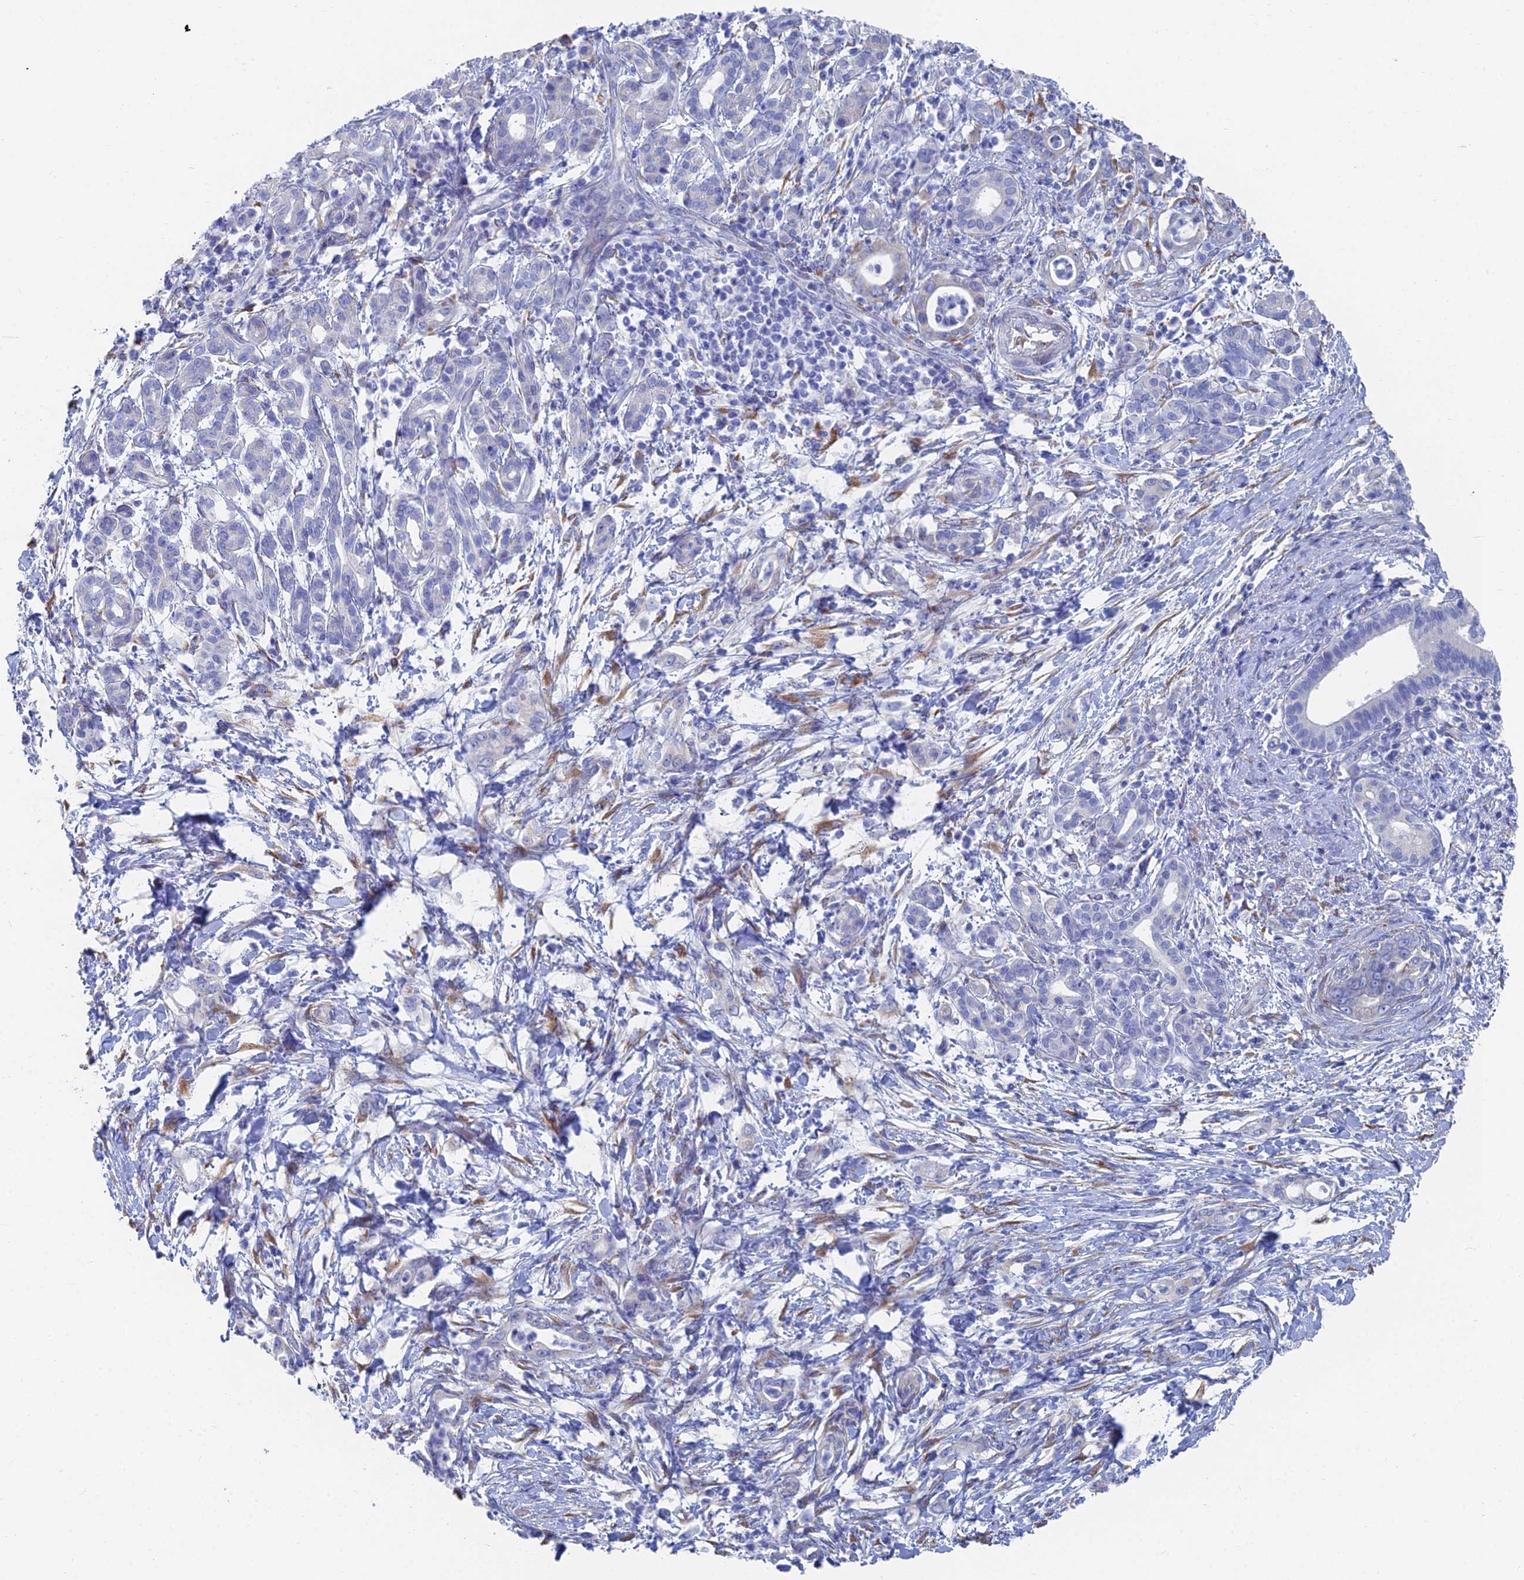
{"staining": {"intensity": "negative", "quantity": "none", "location": "none"}, "tissue": "pancreatic cancer", "cell_type": "Tumor cells", "image_type": "cancer", "snomed": [{"axis": "morphology", "description": "Normal tissue, NOS"}, {"axis": "morphology", "description": "Adenocarcinoma, NOS"}, {"axis": "topography", "description": "Pancreas"}], "caption": "Tumor cells are negative for brown protein staining in pancreatic adenocarcinoma.", "gene": "TNNT3", "patient": {"sex": "female", "age": 55}}